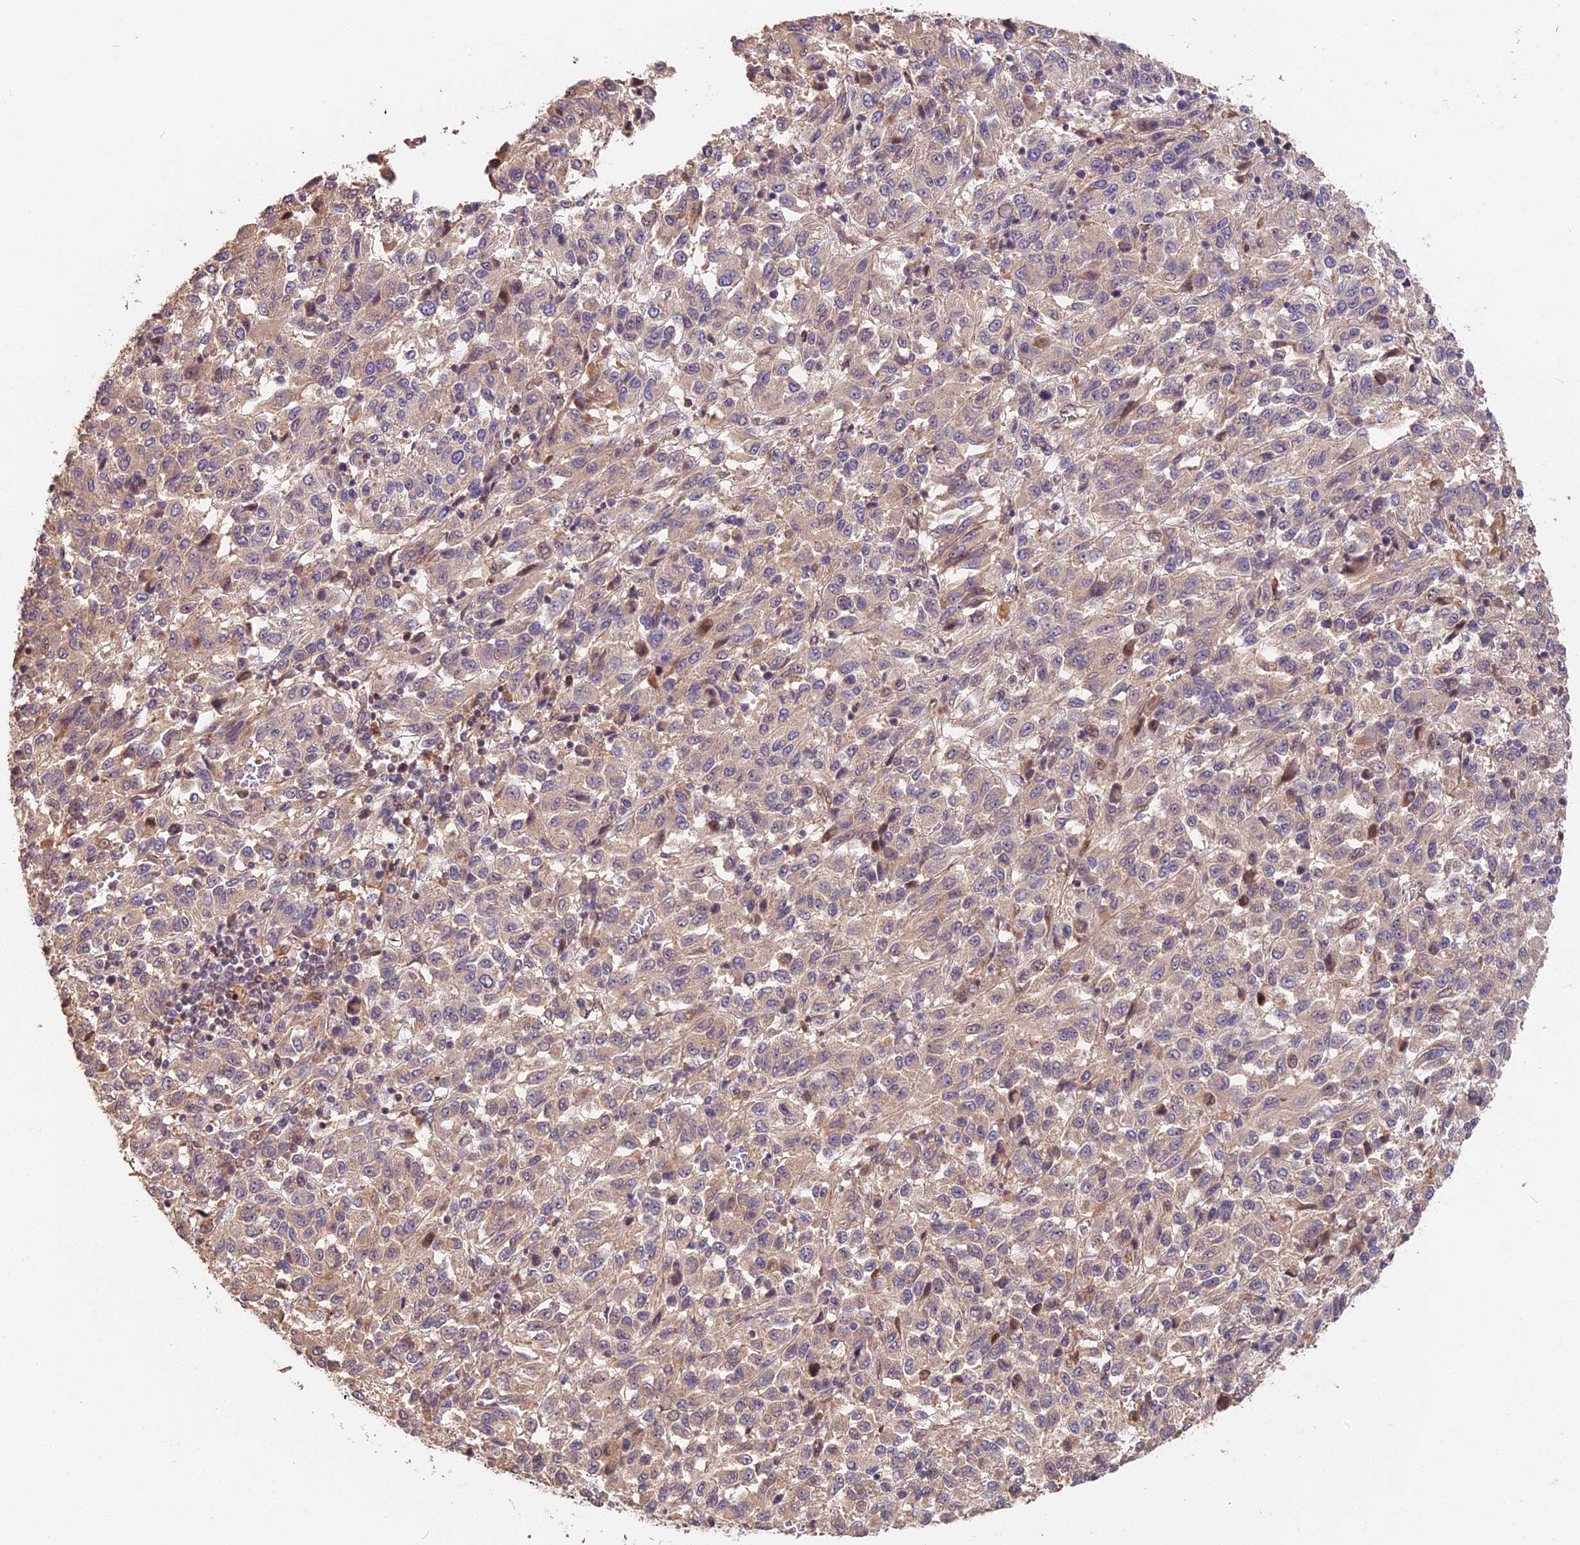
{"staining": {"intensity": "negative", "quantity": "none", "location": "none"}, "tissue": "melanoma", "cell_type": "Tumor cells", "image_type": "cancer", "snomed": [{"axis": "morphology", "description": "Malignant melanoma, Metastatic site"}, {"axis": "topography", "description": "Lung"}], "caption": "This is an IHC histopathology image of human malignant melanoma (metastatic site). There is no expression in tumor cells.", "gene": "ARHGAP17", "patient": {"sex": "male", "age": 64}}